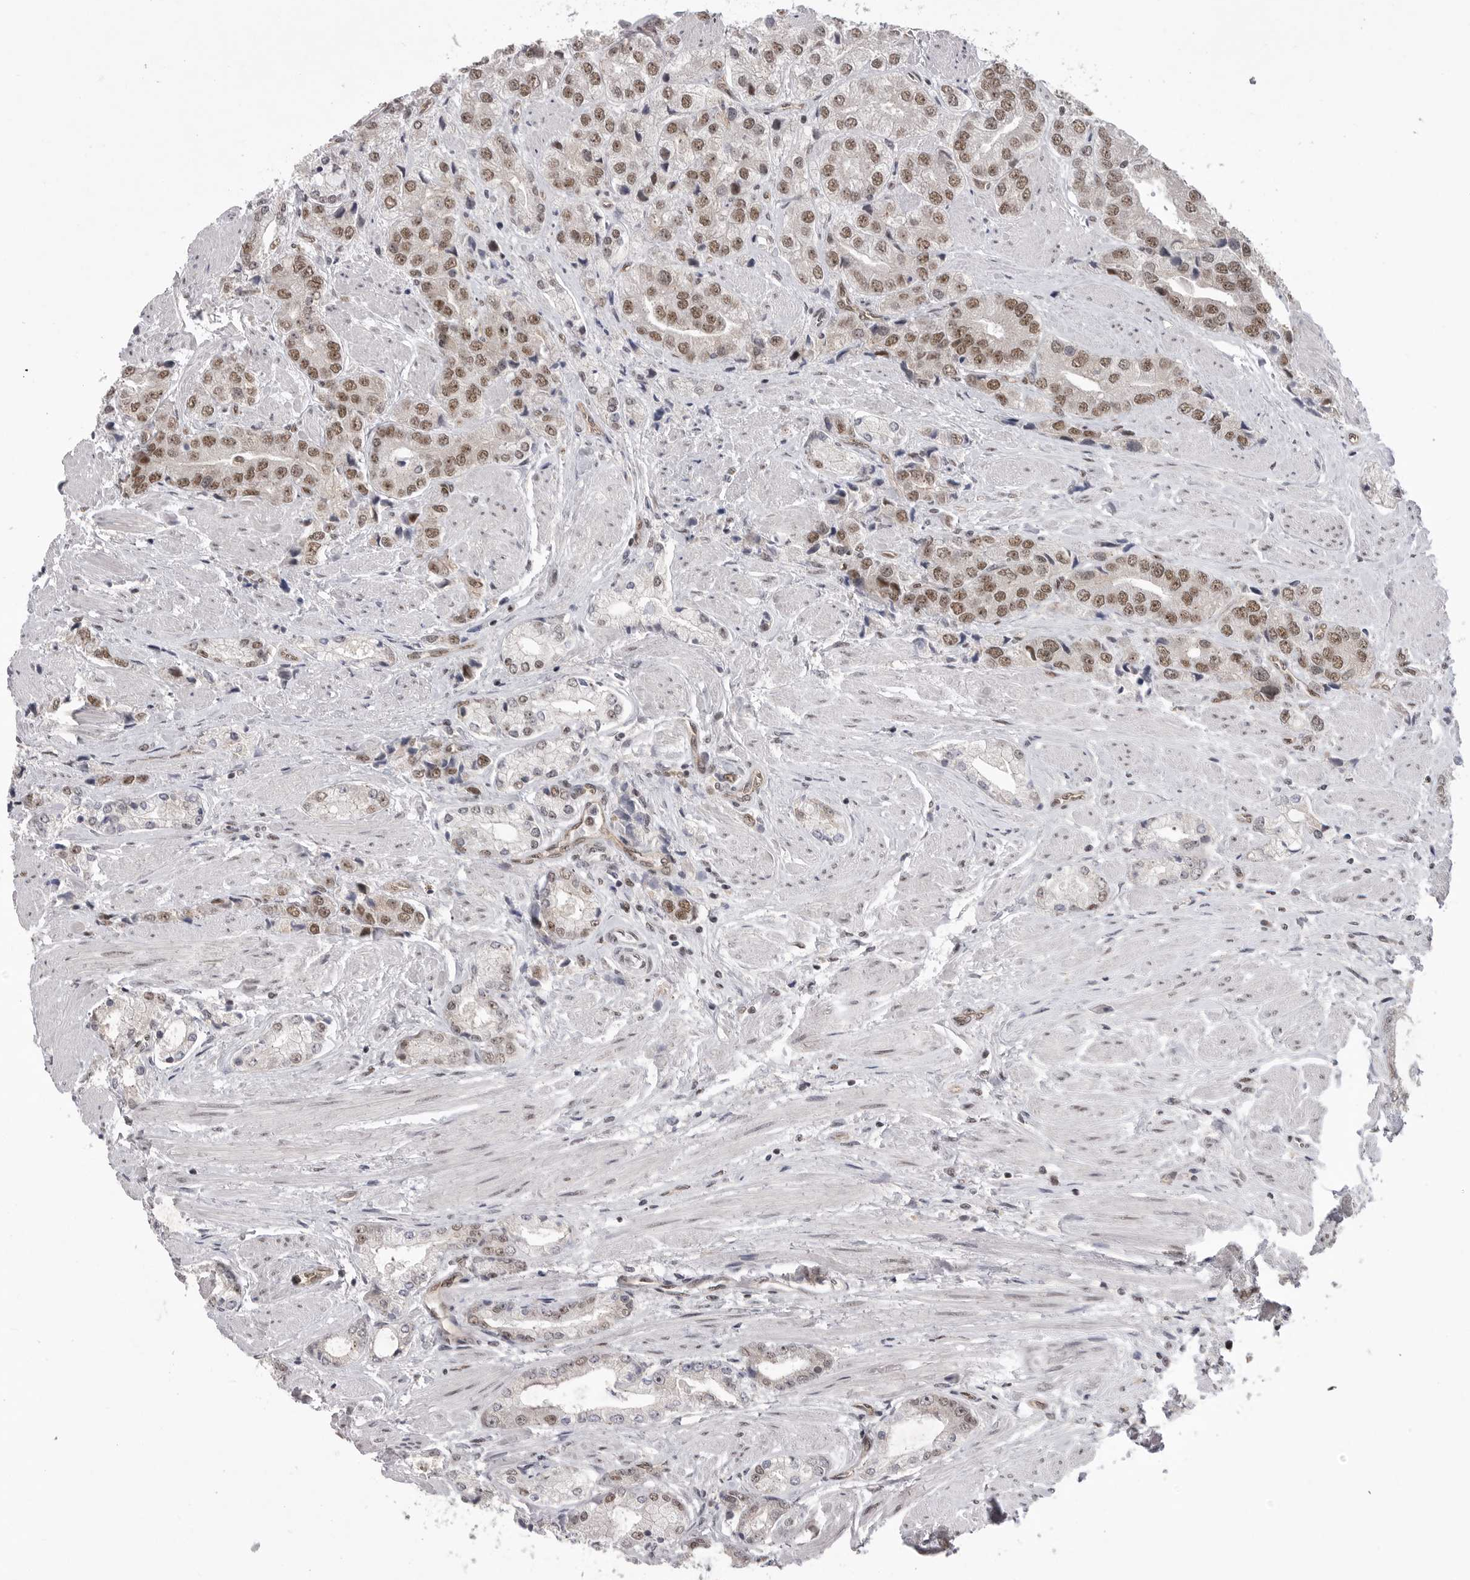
{"staining": {"intensity": "moderate", "quantity": "<25%", "location": "nuclear"}, "tissue": "prostate cancer", "cell_type": "Tumor cells", "image_type": "cancer", "snomed": [{"axis": "morphology", "description": "Adenocarcinoma, High grade"}, {"axis": "topography", "description": "Prostate"}], "caption": "Adenocarcinoma (high-grade) (prostate) stained with DAB (3,3'-diaminobenzidine) IHC displays low levels of moderate nuclear expression in approximately <25% of tumor cells. The protein of interest is stained brown, and the nuclei are stained in blue (DAB (3,3'-diaminobenzidine) IHC with brightfield microscopy, high magnification).", "gene": "PPP1R8", "patient": {"sex": "male", "age": 50}}